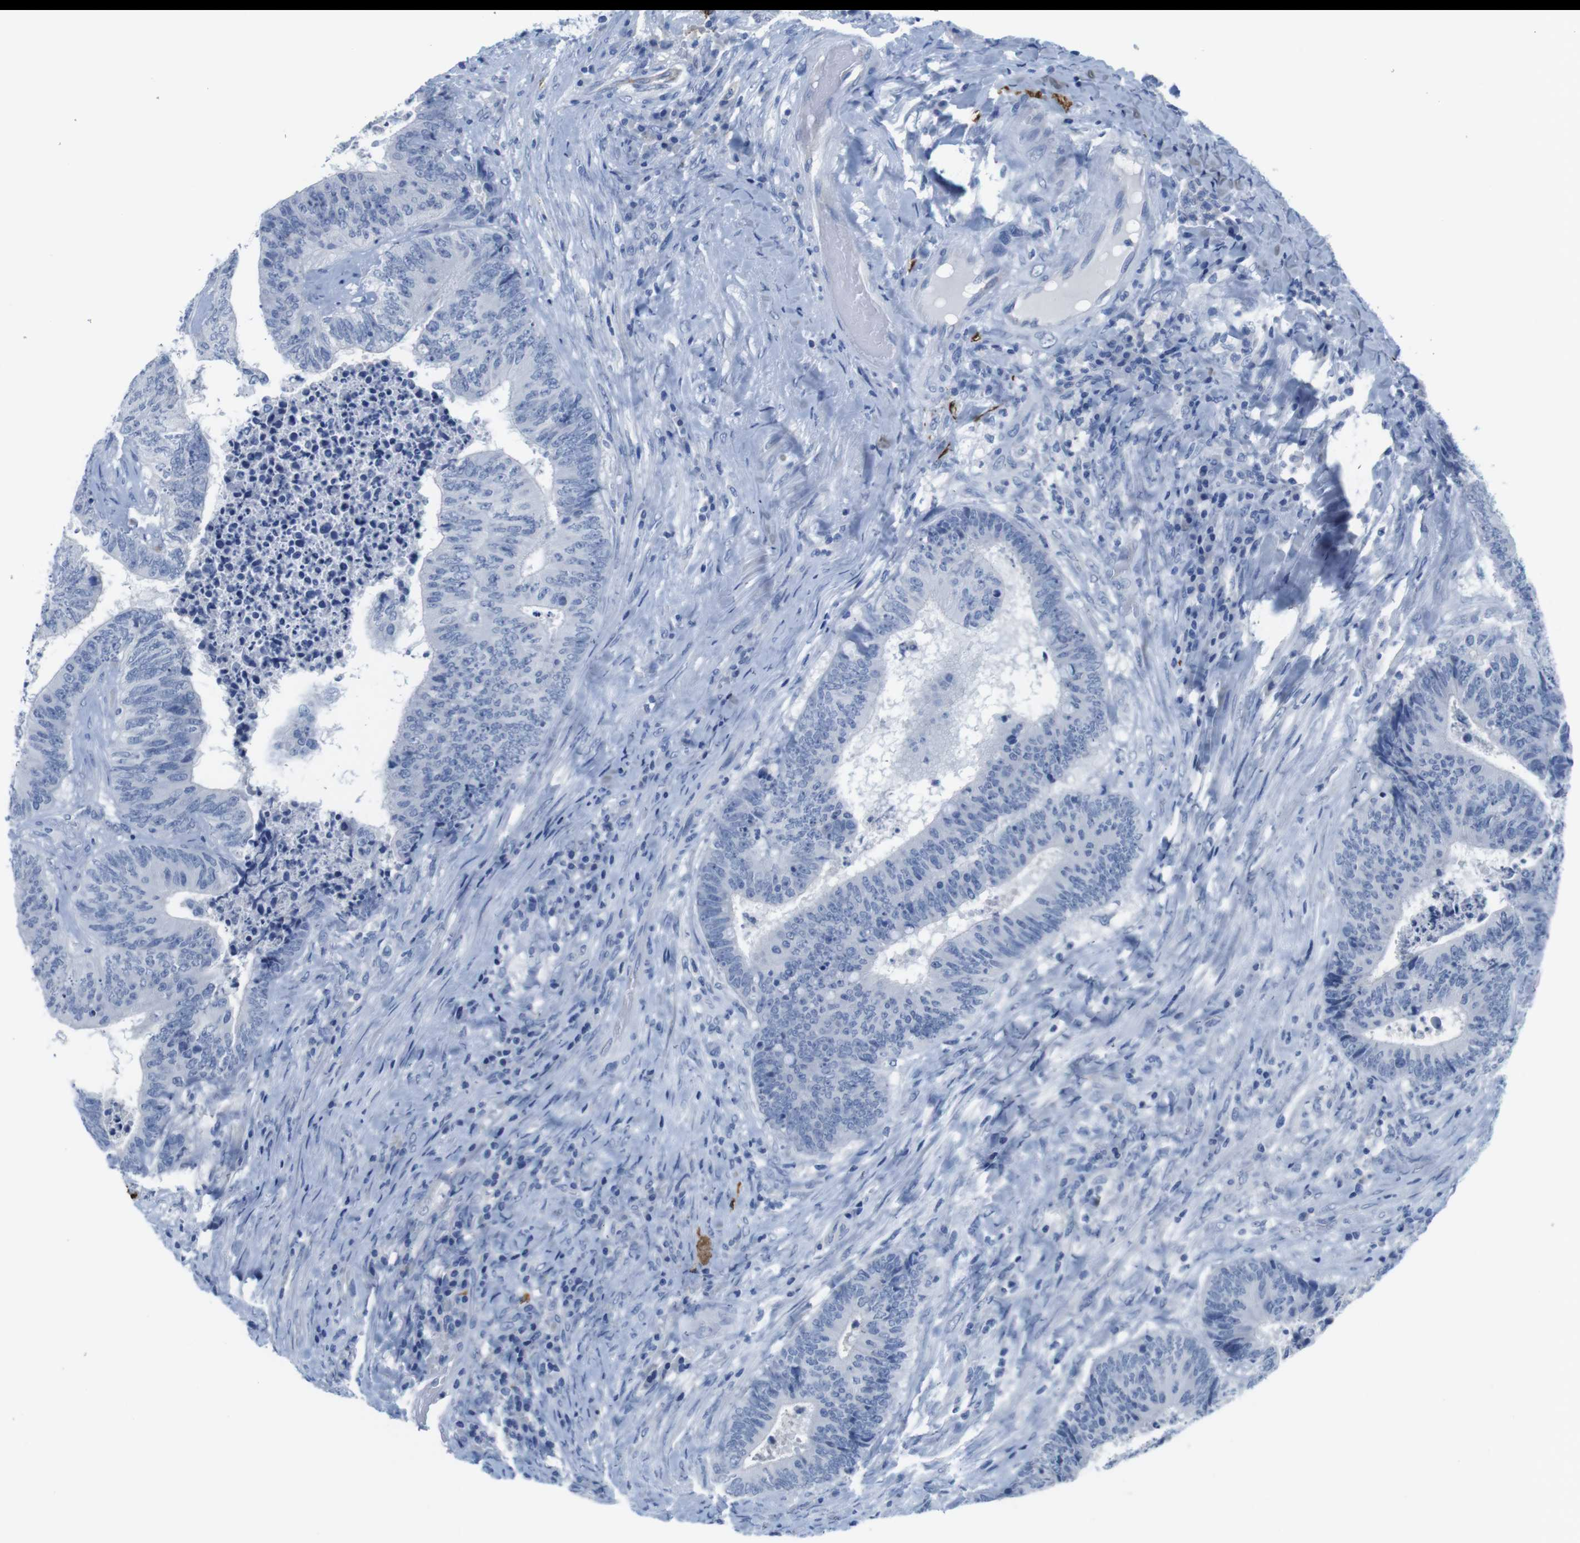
{"staining": {"intensity": "negative", "quantity": "none", "location": "none"}, "tissue": "colorectal cancer", "cell_type": "Tumor cells", "image_type": "cancer", "snomed": [{"axis": "morphology", "description": "Adenocarcinoma, NOS"}, {"axis": "topography", "description": "Rectum"}], "caption": "Immunohistochemistry histopathology image of neoplastic tissue: human colorectal cancer (adenocarcinoma) stained with DAB displays no significant protein positivity in tumor cells.", "gene": "MAP6", "patient": {"sex": "male", "age": 72}}